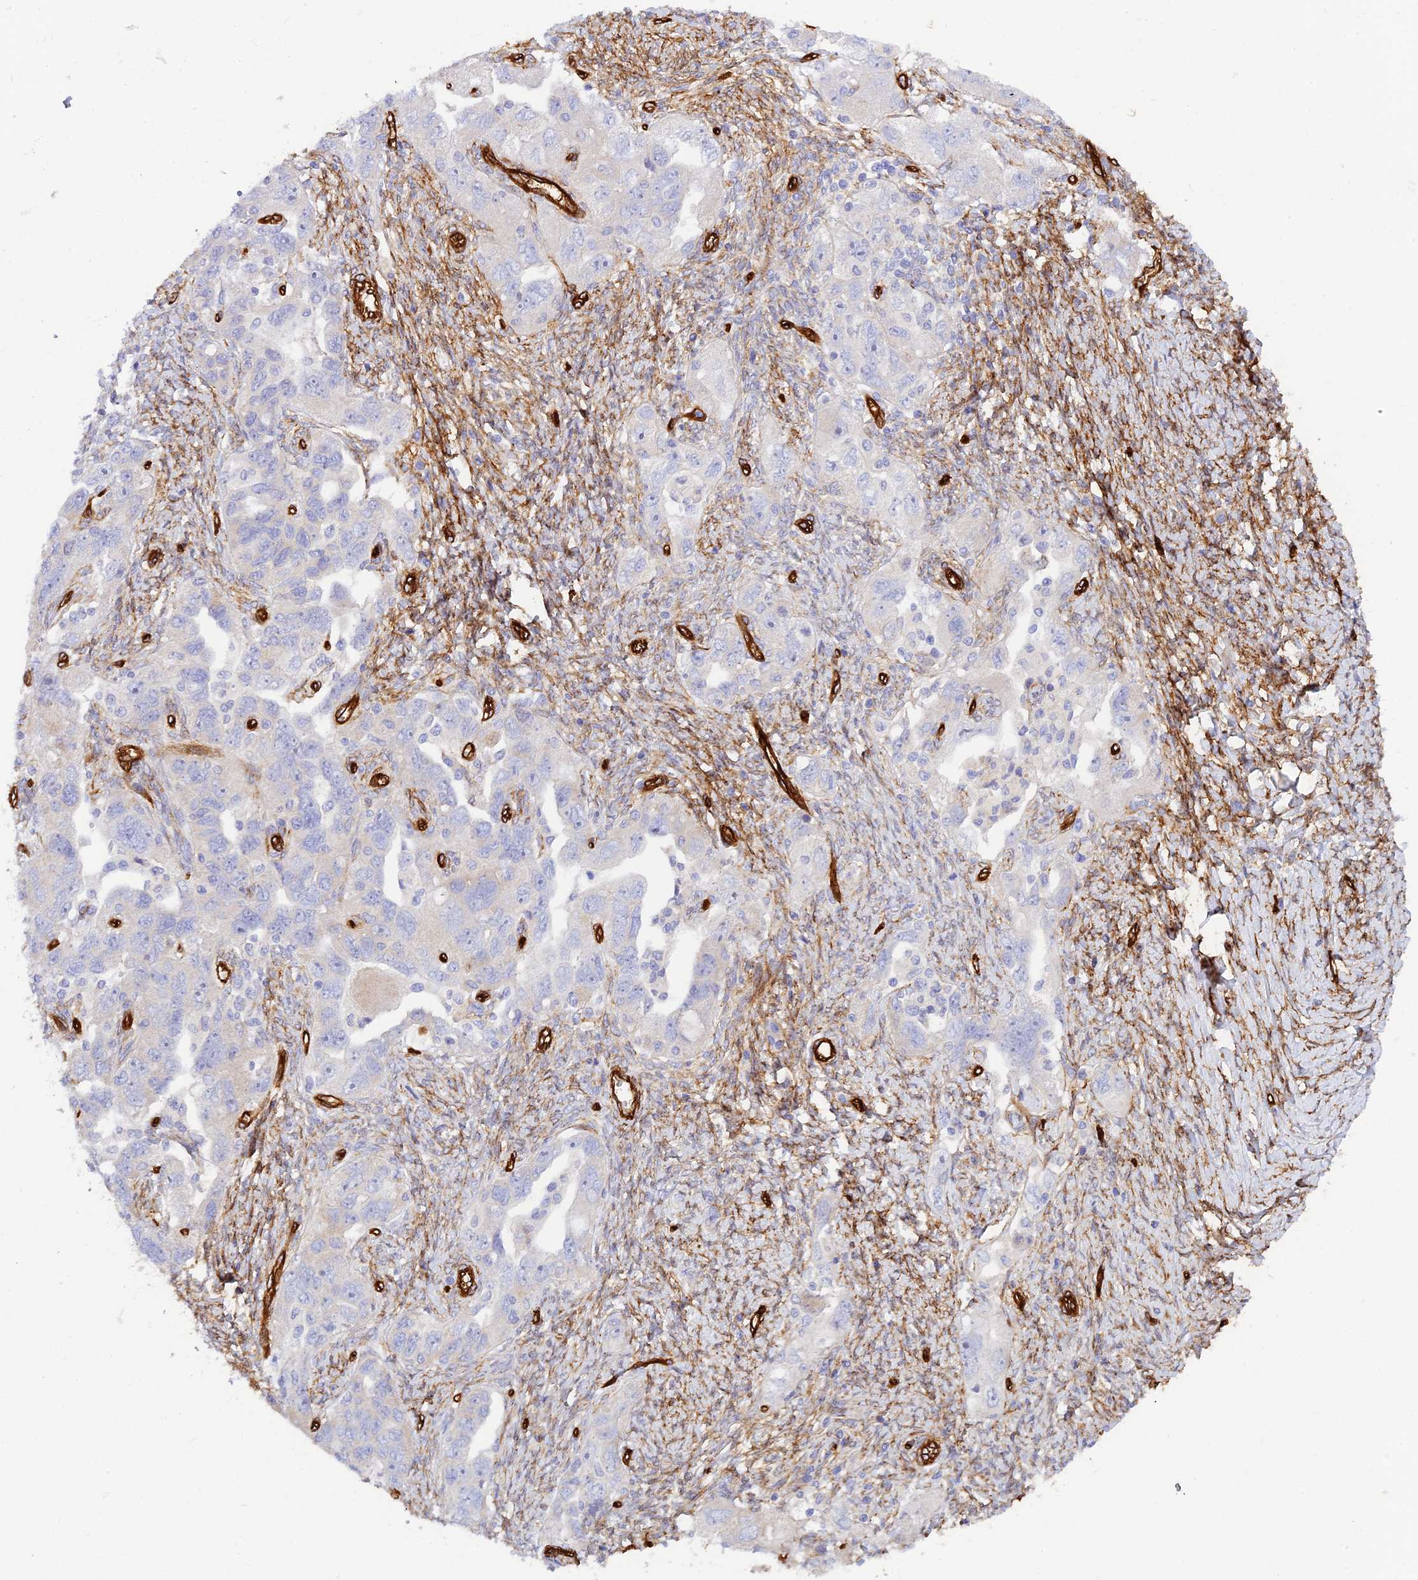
{"staining": {"intensity": "negative", "quantity": "none", "location": "none"}, "tissue": "ovarian cancer", "cell_type": "Tumor cells", "image_type": "cancer", "snomed": [{"axis": "morphology", "description": "Carcinoma, NOS"}, {"axis": "morphology", "description": "Cystadenocarcinoma, serous, NOS"}, {"axis": "topography", "description": "Ovary"}], "caption": "An immunohistochemistry micrograph of ovarian cancer (serous cystadenocarcinoma) is shown. There is no staining in tumor cells of ovarian cancer (serous cystadenocarcinoma). (DAB immunohistochemistry (IHC), high magnification).", "gene": "MYO9A", "patient": {"sex": "female", "age": 69}}